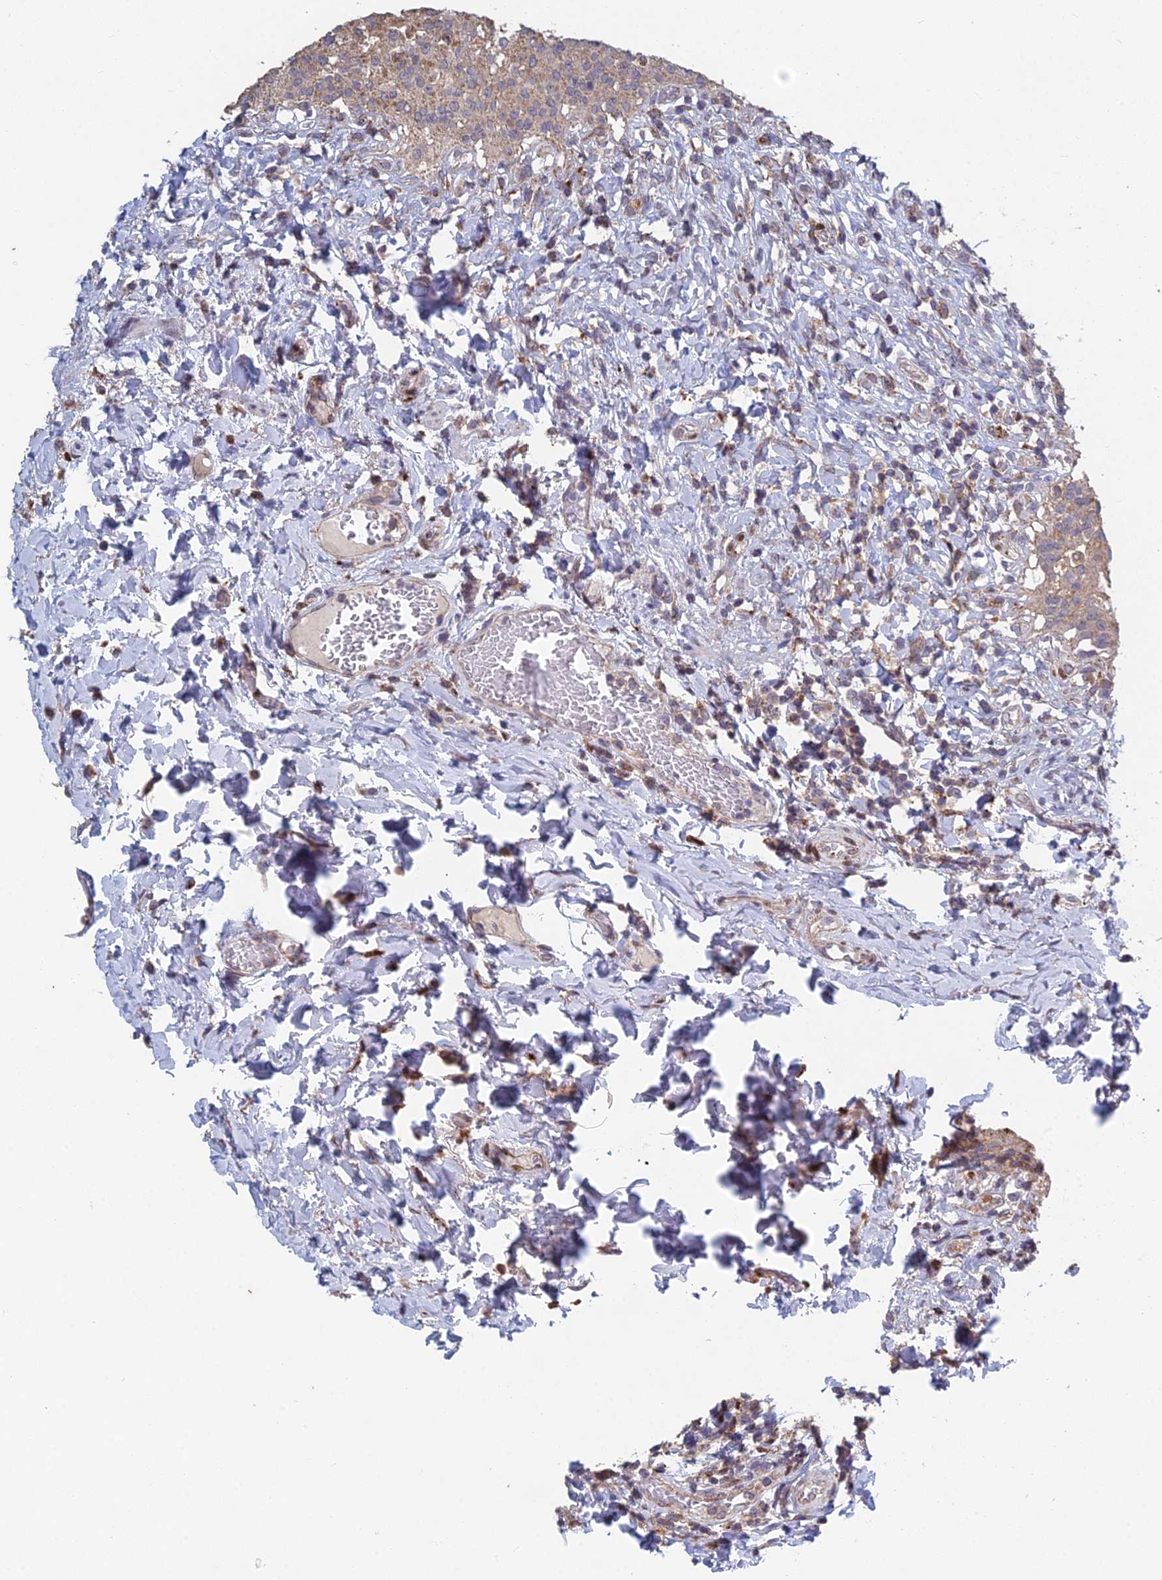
{"staining": {"intensity": "weak", "quantity": ">75%", "location": "cytoplasmic/membranous"}, "tissue": "urinary bladder", "cell_type": "Urothelial cells", "image_type": "normal", "snomed": [{"axis": "morphology", "description": "Normal tissue, NOS"}, {"axis": "morphology", "description": "Inflammation, NOS"}, {"axis": "topography", "description": "Urinary bladder"}], "caption": "Urinary bladder stained with IHC demonstrates weak cytoplasmic/membranous staining in approximately >75% of urothelial cells. The protein of interest is shown in brown color, while the nuclei are stained blue.", "gene": "FOXS1", "patient": {"sex": "male", "age": 64}}